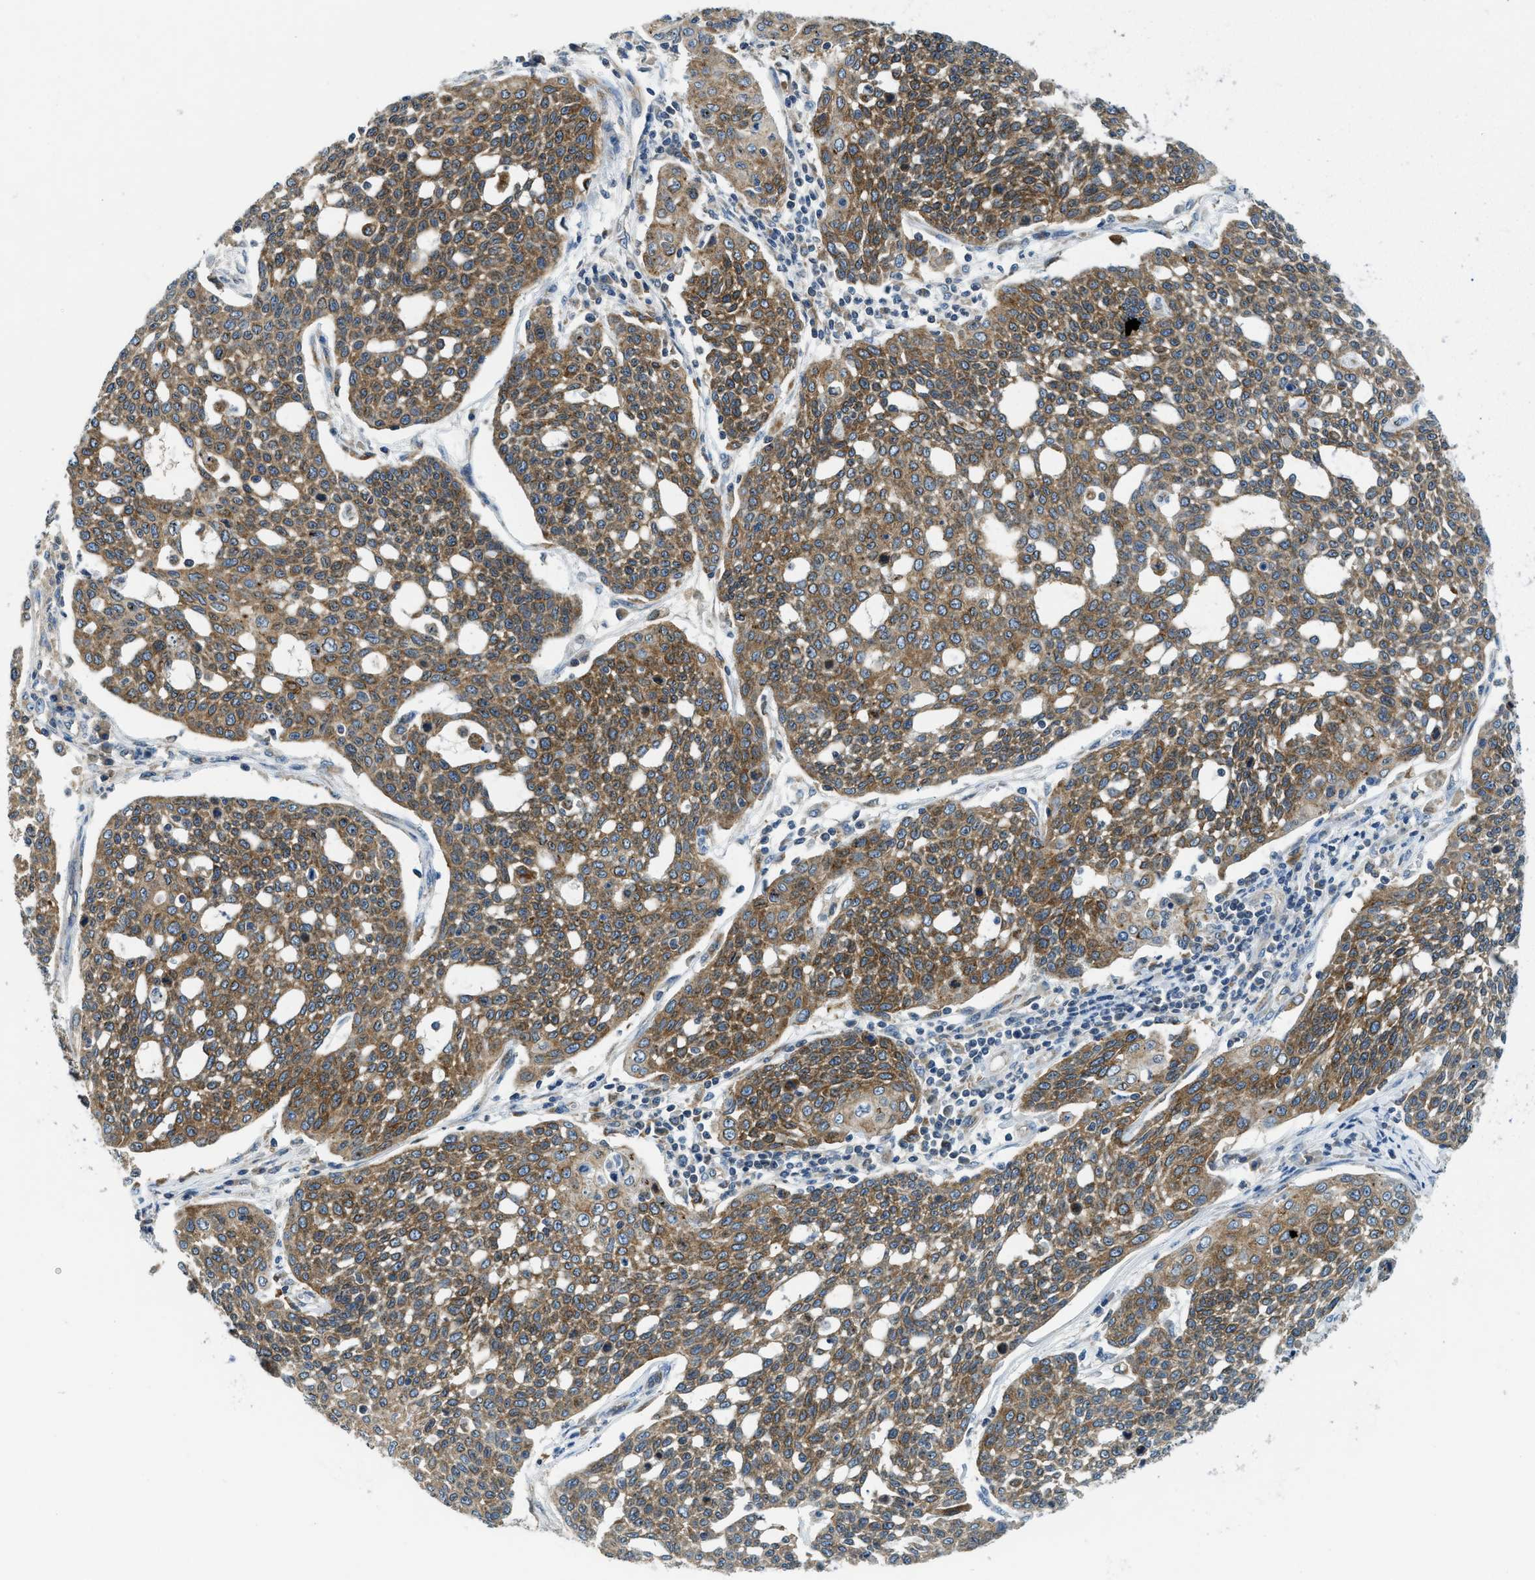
{"staining": {"intensity": "moderate", "quantity": ">75%", "location": "cytoplasmic/membranous"}, "tissue": "cervical cancer", "cell_type": "Tumor cells", "image_type": "cancer", "snomed": [{"axis": "morphology", "description": "Squamous cell carcinoma, NOS"}, {"axis": "topography", "description": "Cervix"}], "caption": "A photomicrograph showing moderate cytoplasmic/membranous staining in approximately >75% of tumor cells in cervical cancer (squamous cell carcinoma), as visualized by brown immunohistochemical staining.", "gene": "BCAP31", "patient": {"sex": "female", "age": 34}}